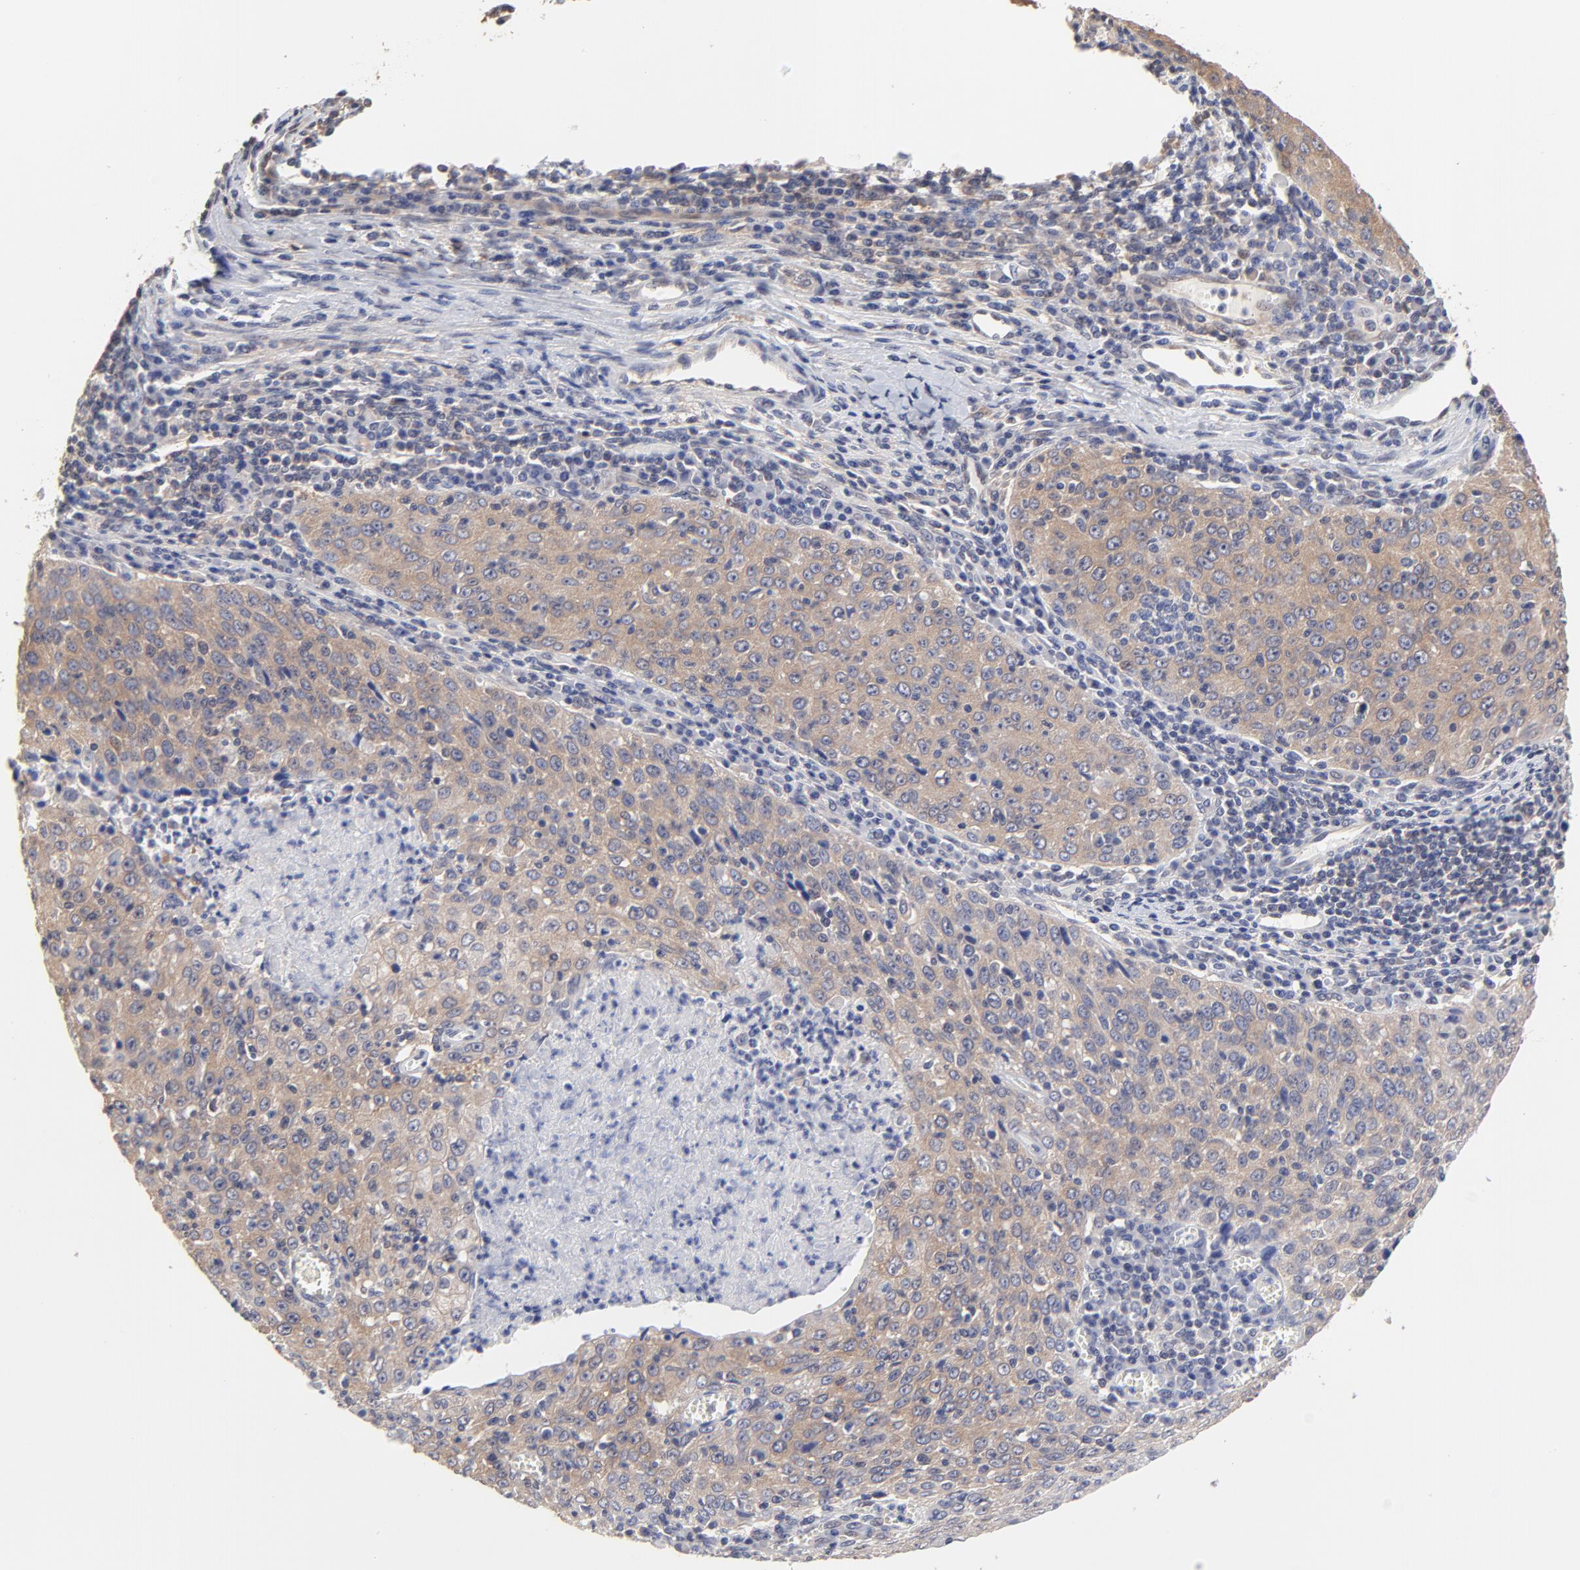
{"staining": {"intensity": "moderate", "quantity": ">75%", "location": "cytoplasmic/membranous"}, "tissue": "cervical cancer", "cell_type": "Tumor cells", "image_type": "cancer", "snomed": [{"axis": "morphology", "description": "Squamous cell carcinoma, NOS"}, {"axis": "topography", "description": "Cervix"}], "caption": "Cervical squamous cell carcinoma tissue shows moderate cytoplasmic/membranous staining in about >75% of tumor cells, visualized by immunohistochemistry. The staining was performed using DAB to visualize the protein expression in brown, while the nuclei were stained in blue with hematoxylin (Magnification: 20x).", "gene": "CCT2", "patient": {"sex": "female", "age": 27}}